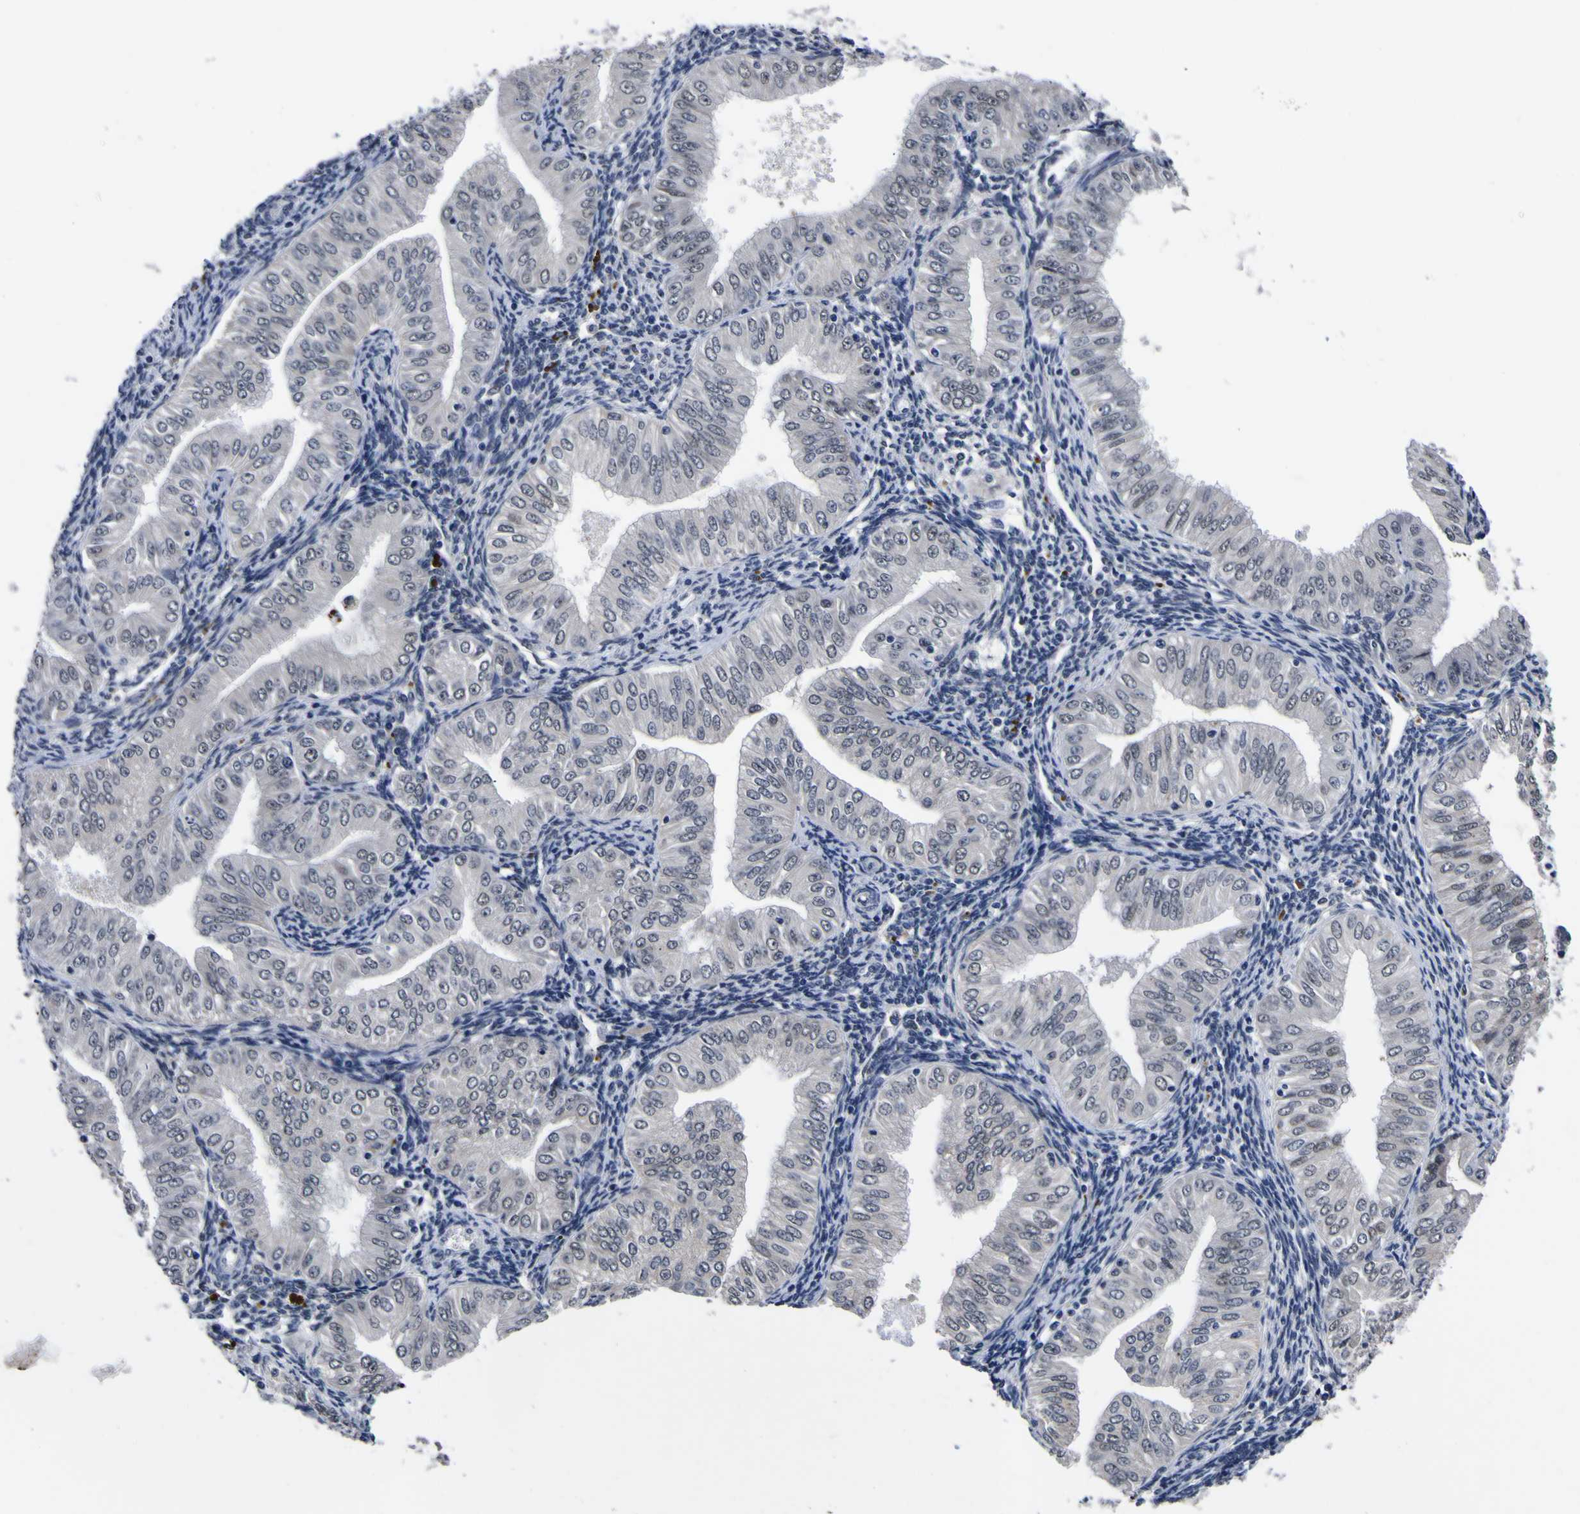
{"staining": {"intensity": "weak", "quantity": "<25%", "location": "nuclear"}, "tissue": "endometrial cancer", "cell_type": "Tumor cells", "image_type": "cancer", "snomed": [{"axis": "morphology", "description": "Normal tissue, NOS"}, {"axis": "morphology", "description": "Adenocarcinoma, NOS"}, {"axis": "topography", "description": "Endometrium"}], "caption": "Human endometrial cancer (adenocarcinoma) stained for a protein using IHC demonstrates no expression in tumor cells.", "gene": "IGFLR1", "patient": {"sex": "female", "age": 53}}